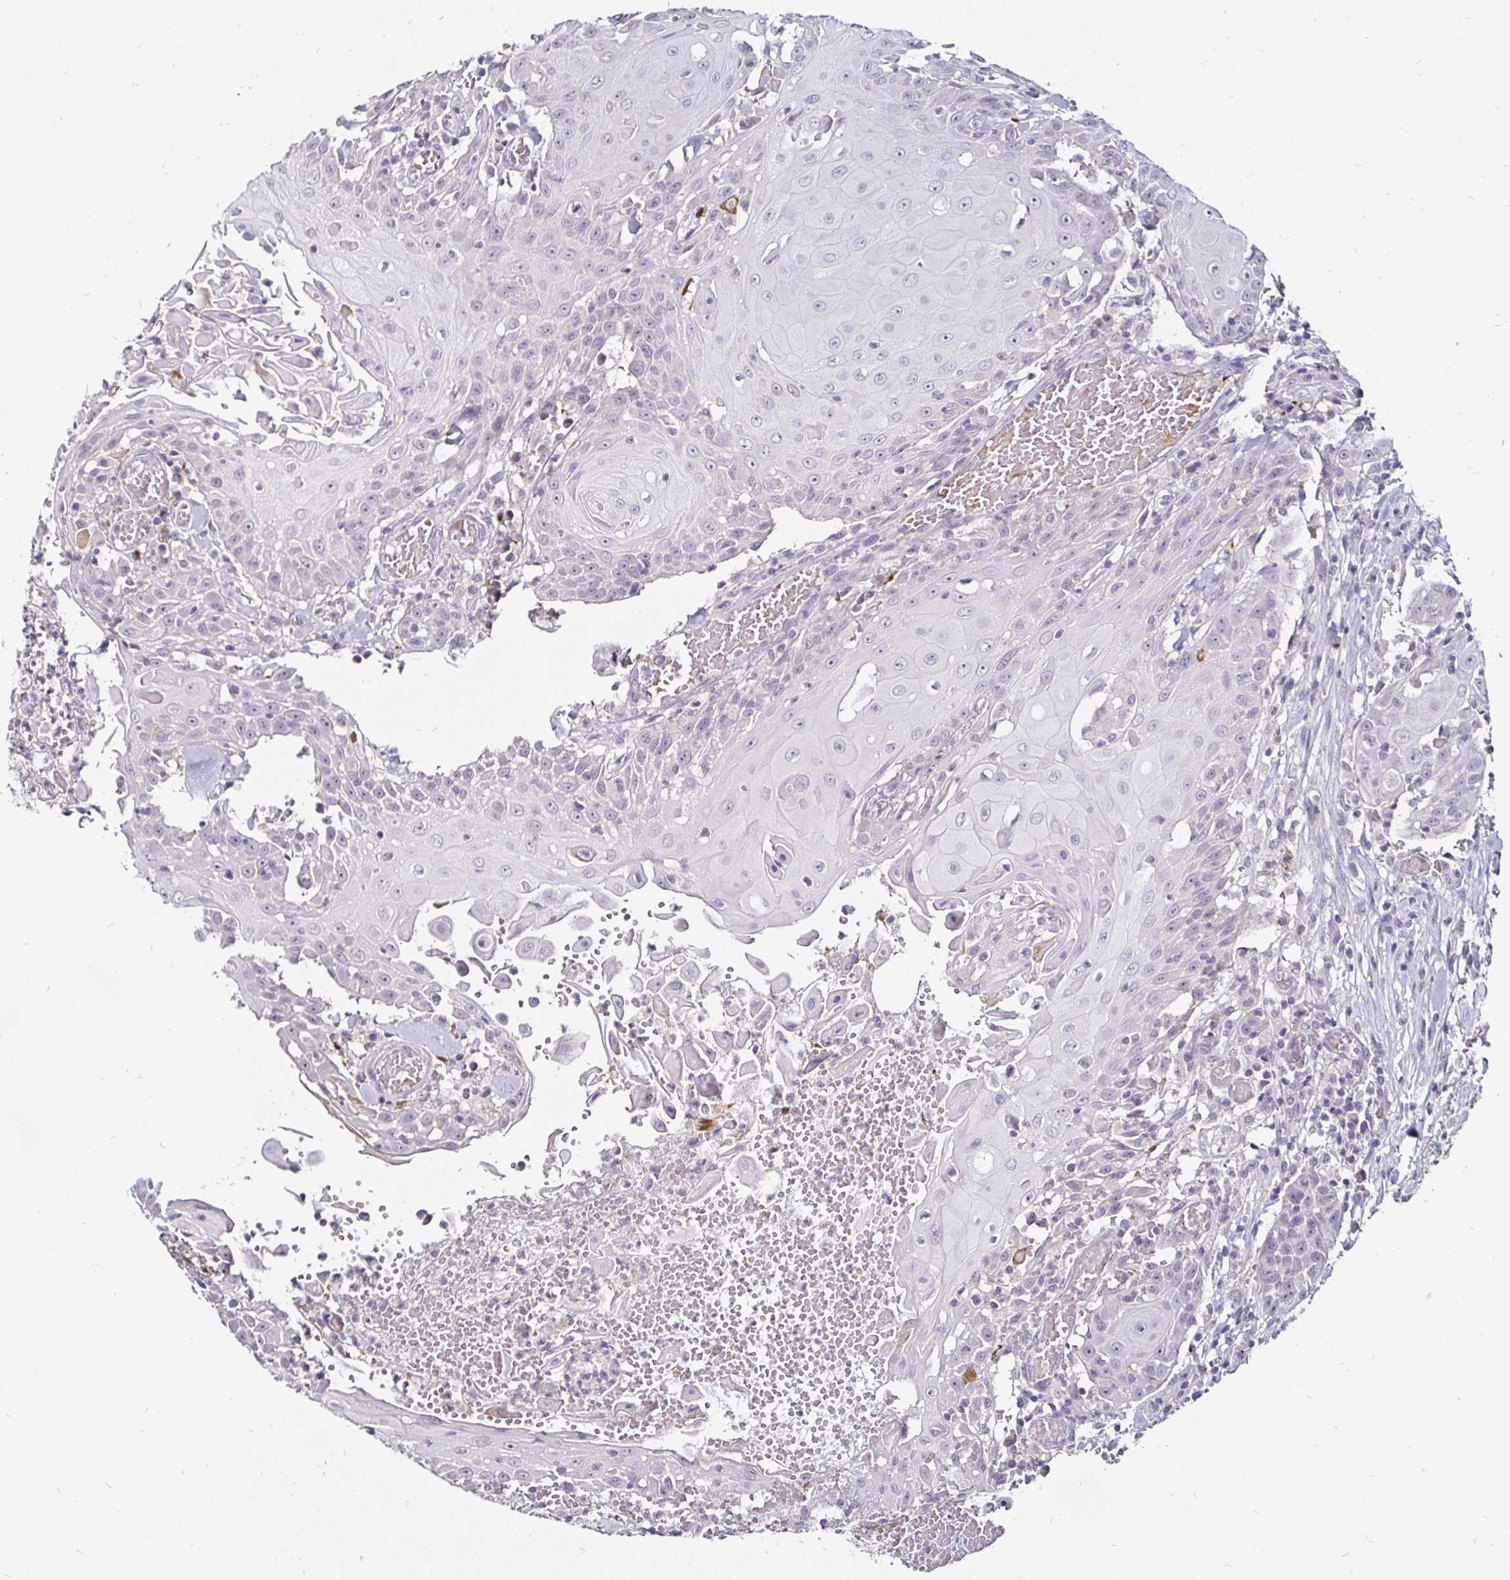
{"staining": {"intensity": "negative", "quantity": "none", "location": "none"}, "tissue": "head and neck cancer", "cell_type": "Tumor cells", "image_type": "cancer", "snomed": [{"axis": "morphology", "description": "Normal tissue, NOS"}, {"axis": "morphology", "description": "Squamous cell carcinoma, NOS"}, {"axis": "topography", "description": "Oral tissue"}, {"axis": "topography", "description": "Head-Neck"}], "caption": "Tumor cells are negative for protein expression in human head and neck cancer (squamous cell carcinoma).", "gene": "FAIM2", "patient": {"sex": "female", "age": 55}}